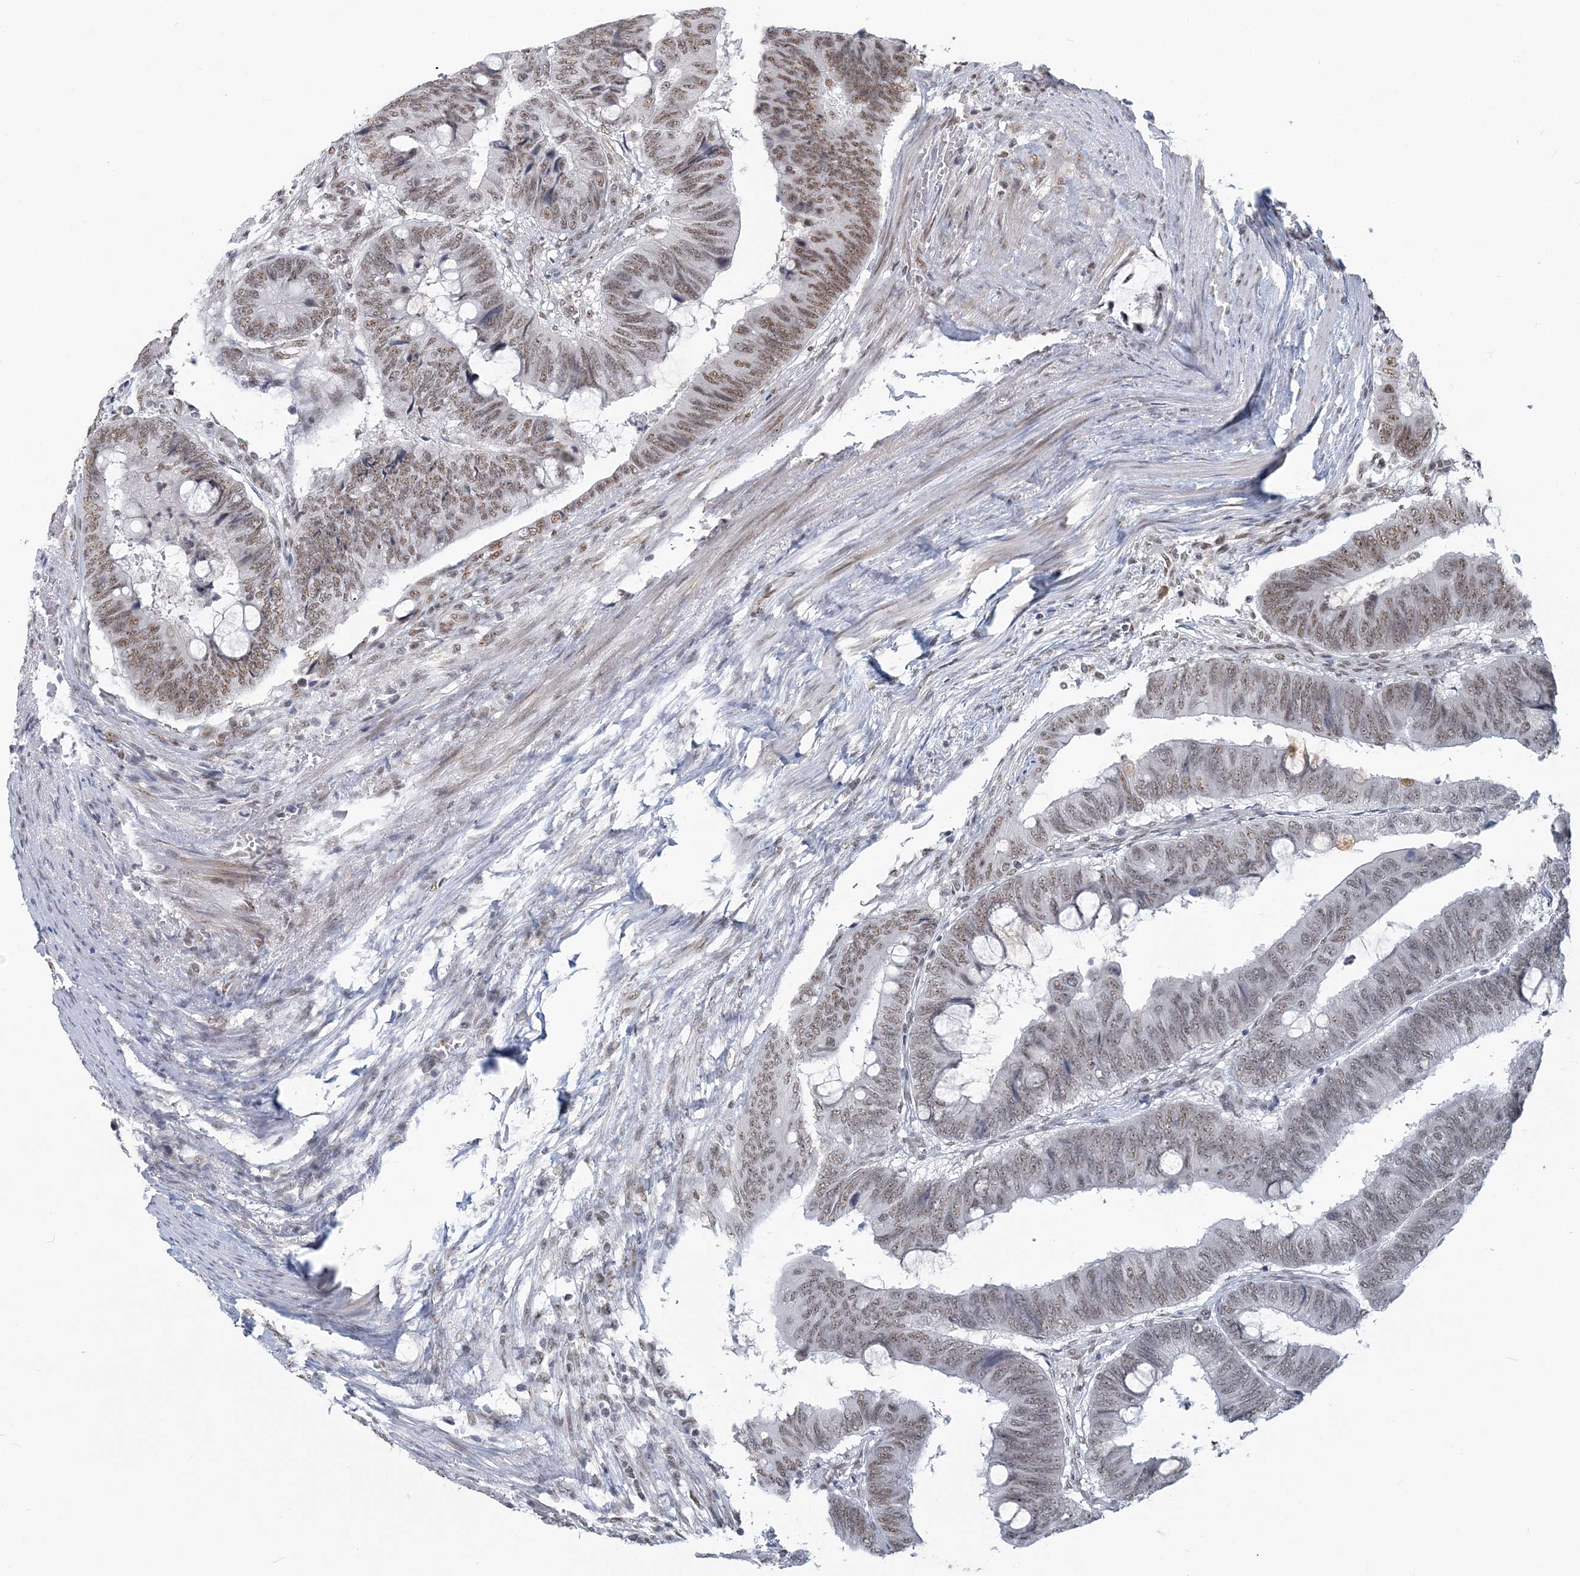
{"staining": {"intensity": "moderate", "quantity": "<25%", "location": "nuclear"}, "tissue": "colorectal cancer", "cell_type": "Tumor cells", "image_type": "cancer", "snomed": [{"axis": "morphology", "description": "Normal tissue, NOS"}, {"axis": "morphology", "description": "Adenocarcinoma, NOS"}, {"axis": "topography", "description": "Rectum"}, {"axis": "topography", "description": "Peripheral nerve tissue"}], "caption": "Moderate nuclear protein expression is appreciated in approximately <25% of tumor cells in adenocarcinoma (colorectal). Using DAB (3,3'-diaminobenzidine) (brown) and hematoxylin (blue) stains, captured at high magnification using brightfield microscopy.", "gene": "PLRG1", "patient": {"sex": "male", "age": 92}}